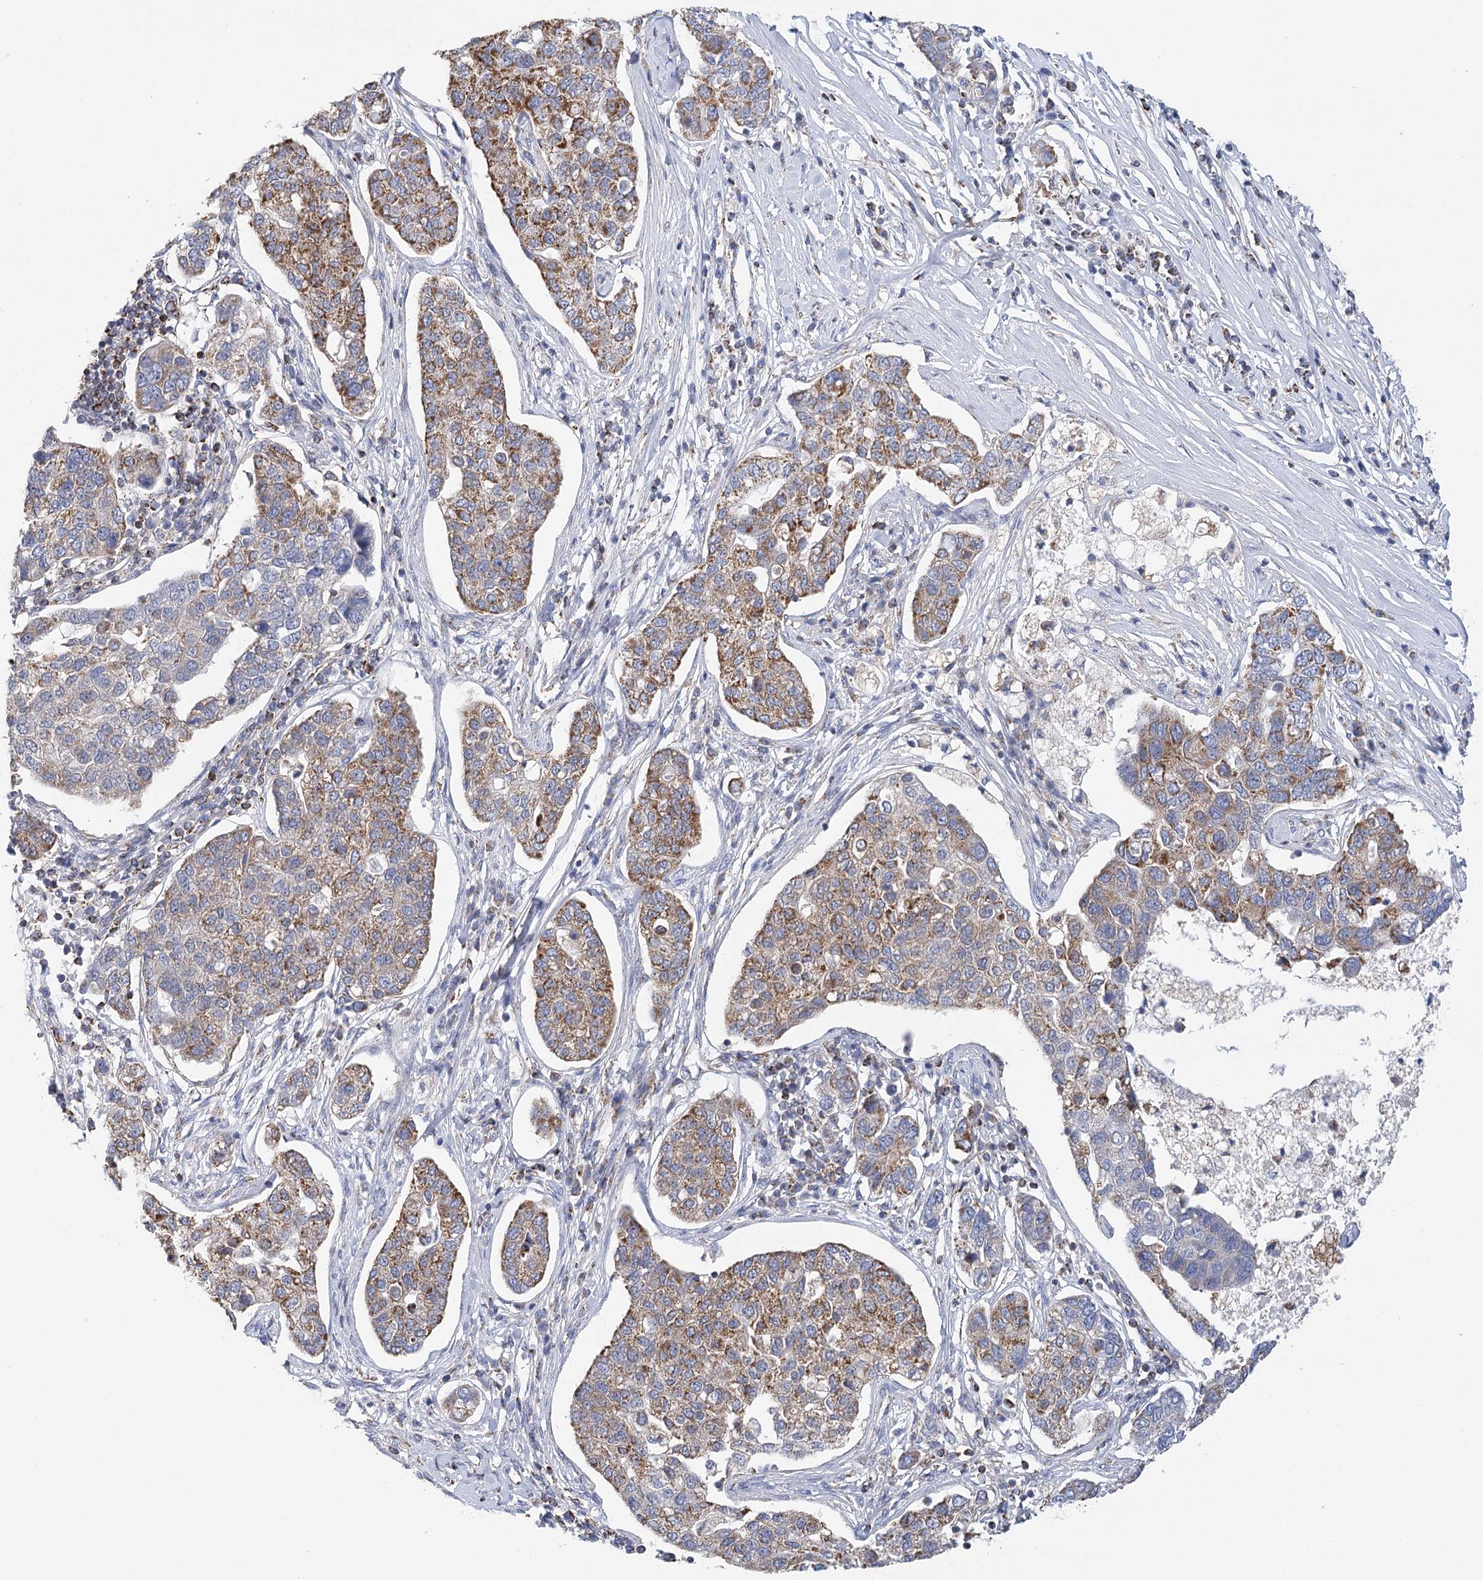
{"staining": {"intensity": "moderate", "quantity": "25%-75%", "location": "cytoplasmic/membranous"}, "tissue": "pancreatic cancer", "cell_type": "Tumor cells", "image_type": "cancer", "snomed": [{"axis": "morphology", "description": "Adenocarcinoma, NOS"}, {"axis": "topography", "description": "Pancreas"}], "caption": "Immunohistochemistry (DAB) staining of human pancreatic cancer demonstrates moderate cytoplasmic/membranous protein positivity in about 25%-75% of tumor cells.", "gene": "LSS", "patient": {"sex": "female", "age": 61}}